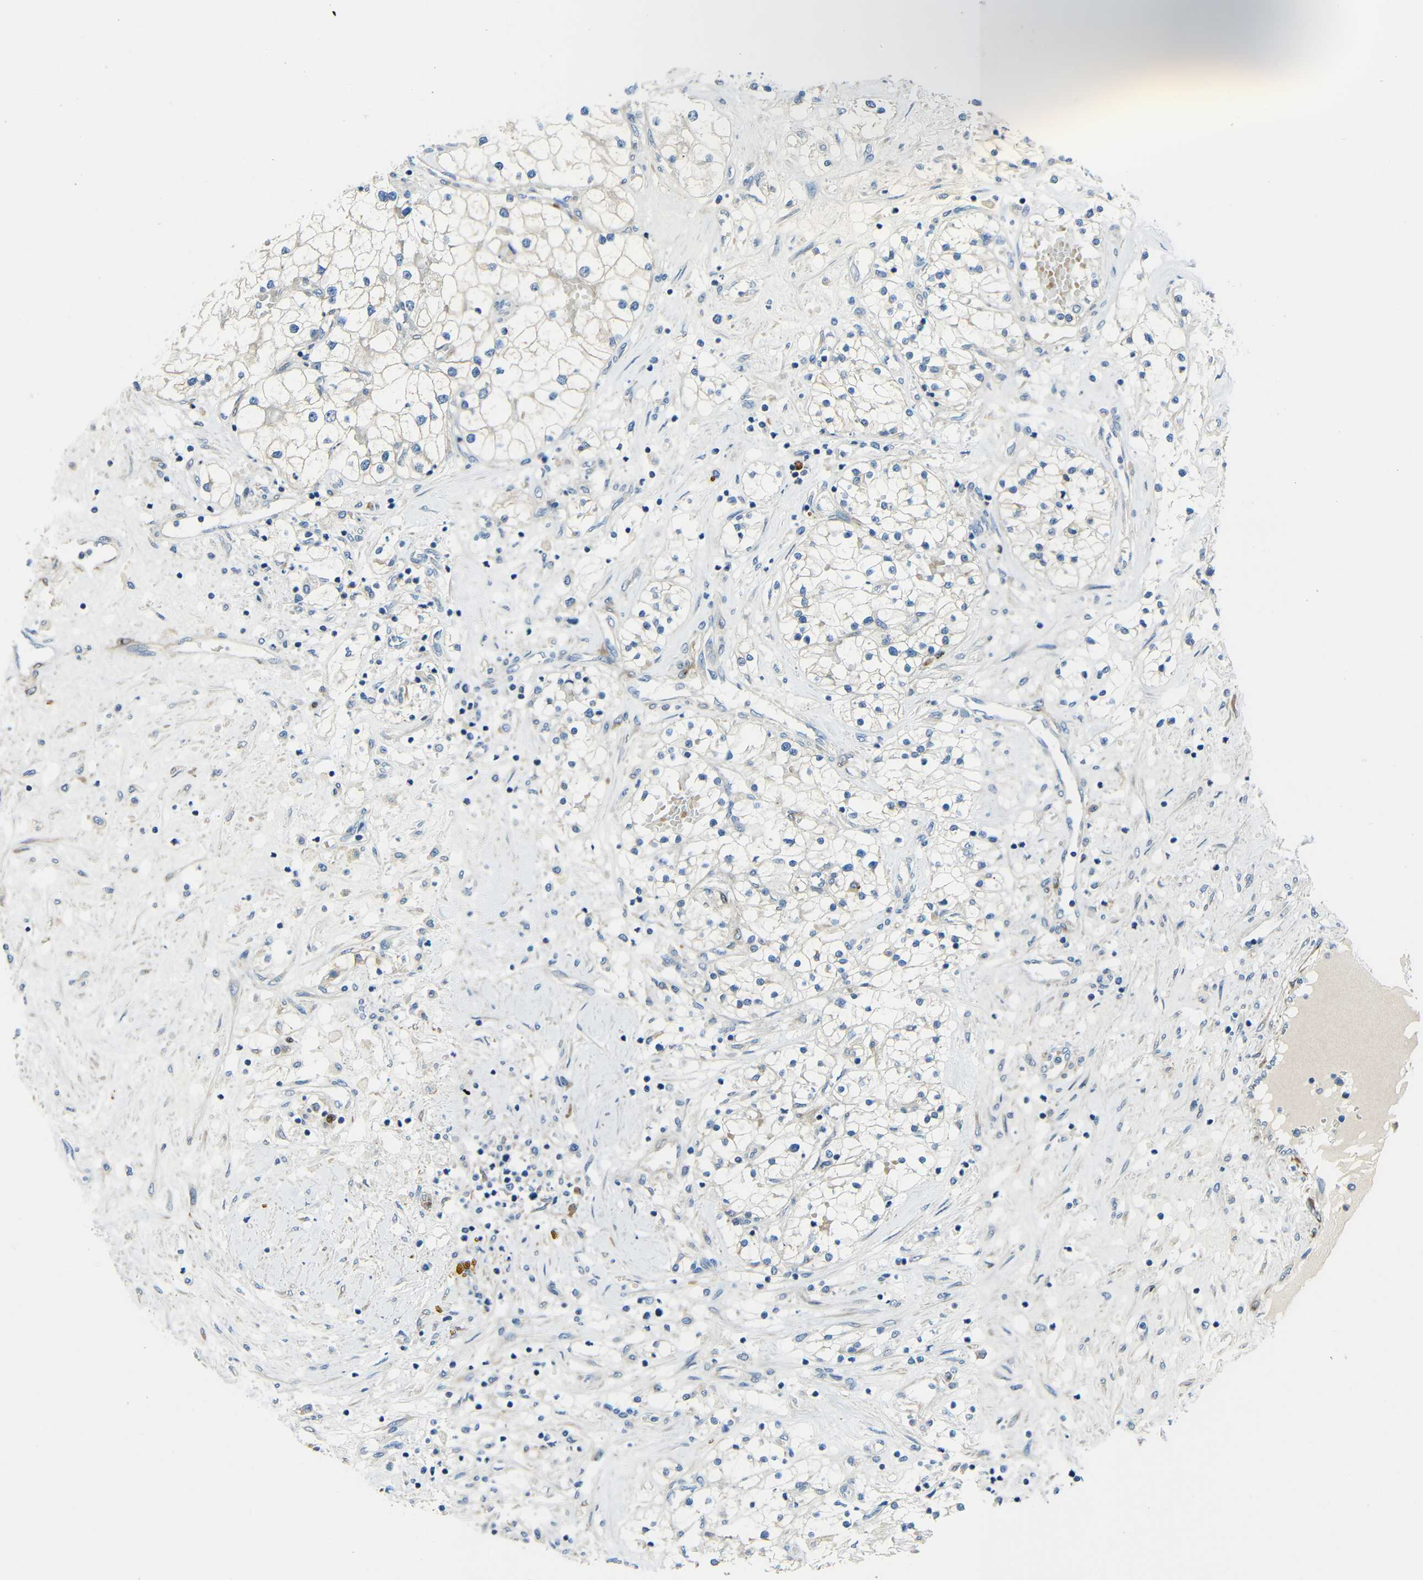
{"staining": {"intensity": "negative", "quantity": "none", "location": "none"}, "tissue": "renal cancer", "cell_type": "Tumor cells", "image_type": "cancer", "snomed": [{"axis": "morphology", "description": "Adenocarcinoma, NOS"}, {"axis": "topography", "description": "Kidney"}], "caption": "DAB immunohistochemical staining of human adenocarcinoma (renal) exhibits no significant expression in tumor cells. (DAB (3,3'-diaminobenzidine) immunohistochemistry (IHC) with hematoxylin counter stain).", "gene": "DCLK1", "patient": {"sex": "male", "age": 68}}